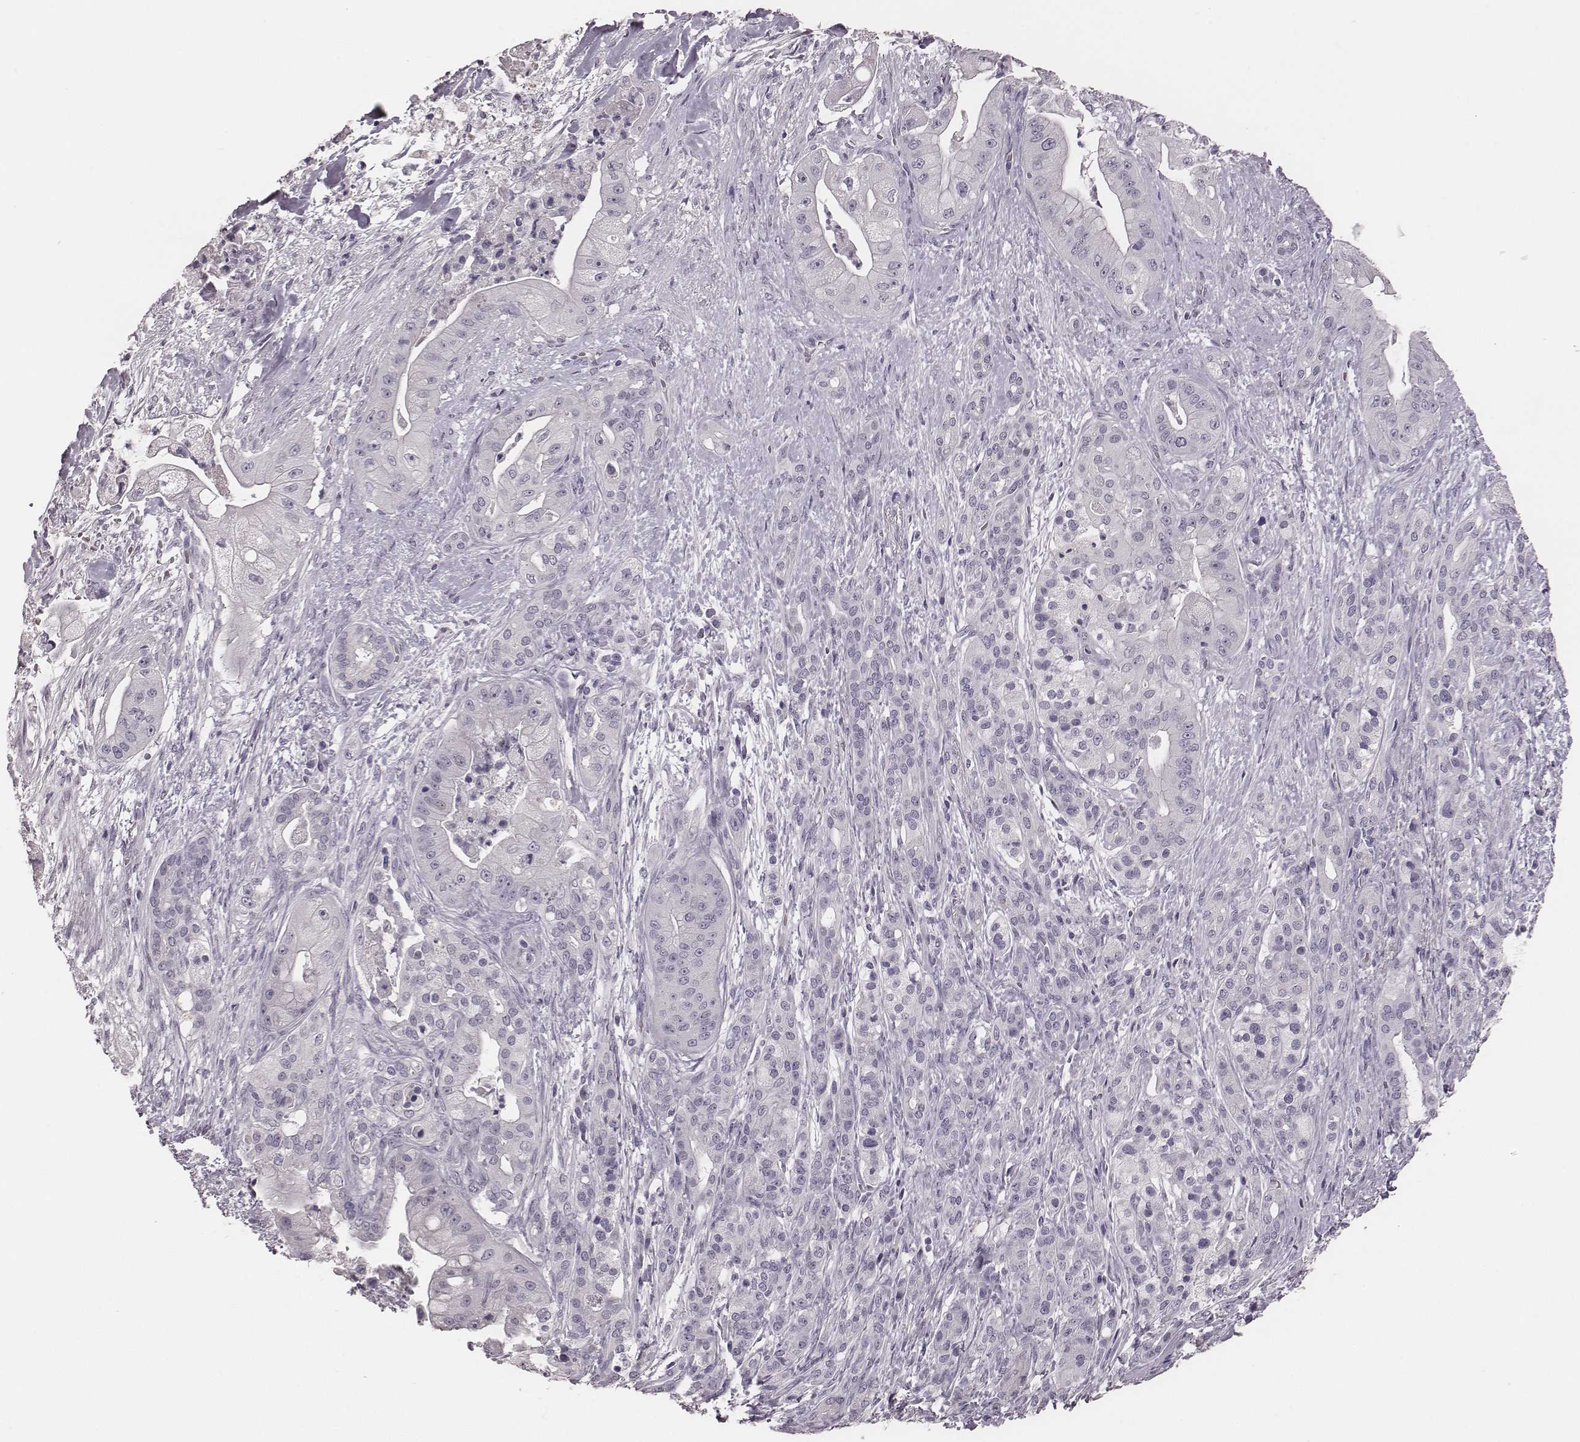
{"staining": {"intensity": "negative", "quantity": "none", "location": "none"}, "tissue": "pancreatic cancer", "cell_type": "Tumor cells", "image_type": "cancer", "snomed": [{"axis": "morphology", "description": "Normal tissue, NOS"}, {"axis": "morphology", "description": "Inflammation, NOS"}, {"axis": "morphology", "description": "Adenocarcinoma, NOS"}, {"axis": "topography", "description": "Pancreas"}], "caption": "A high-resolution histopathology image shows immunohistochemistry (IHC) staining of pancreatic adenocarcinoma, which shows no significant expression in tumor cells.", "gene": "CSHL1", "patient": {"sex": "male", "age": 57}}